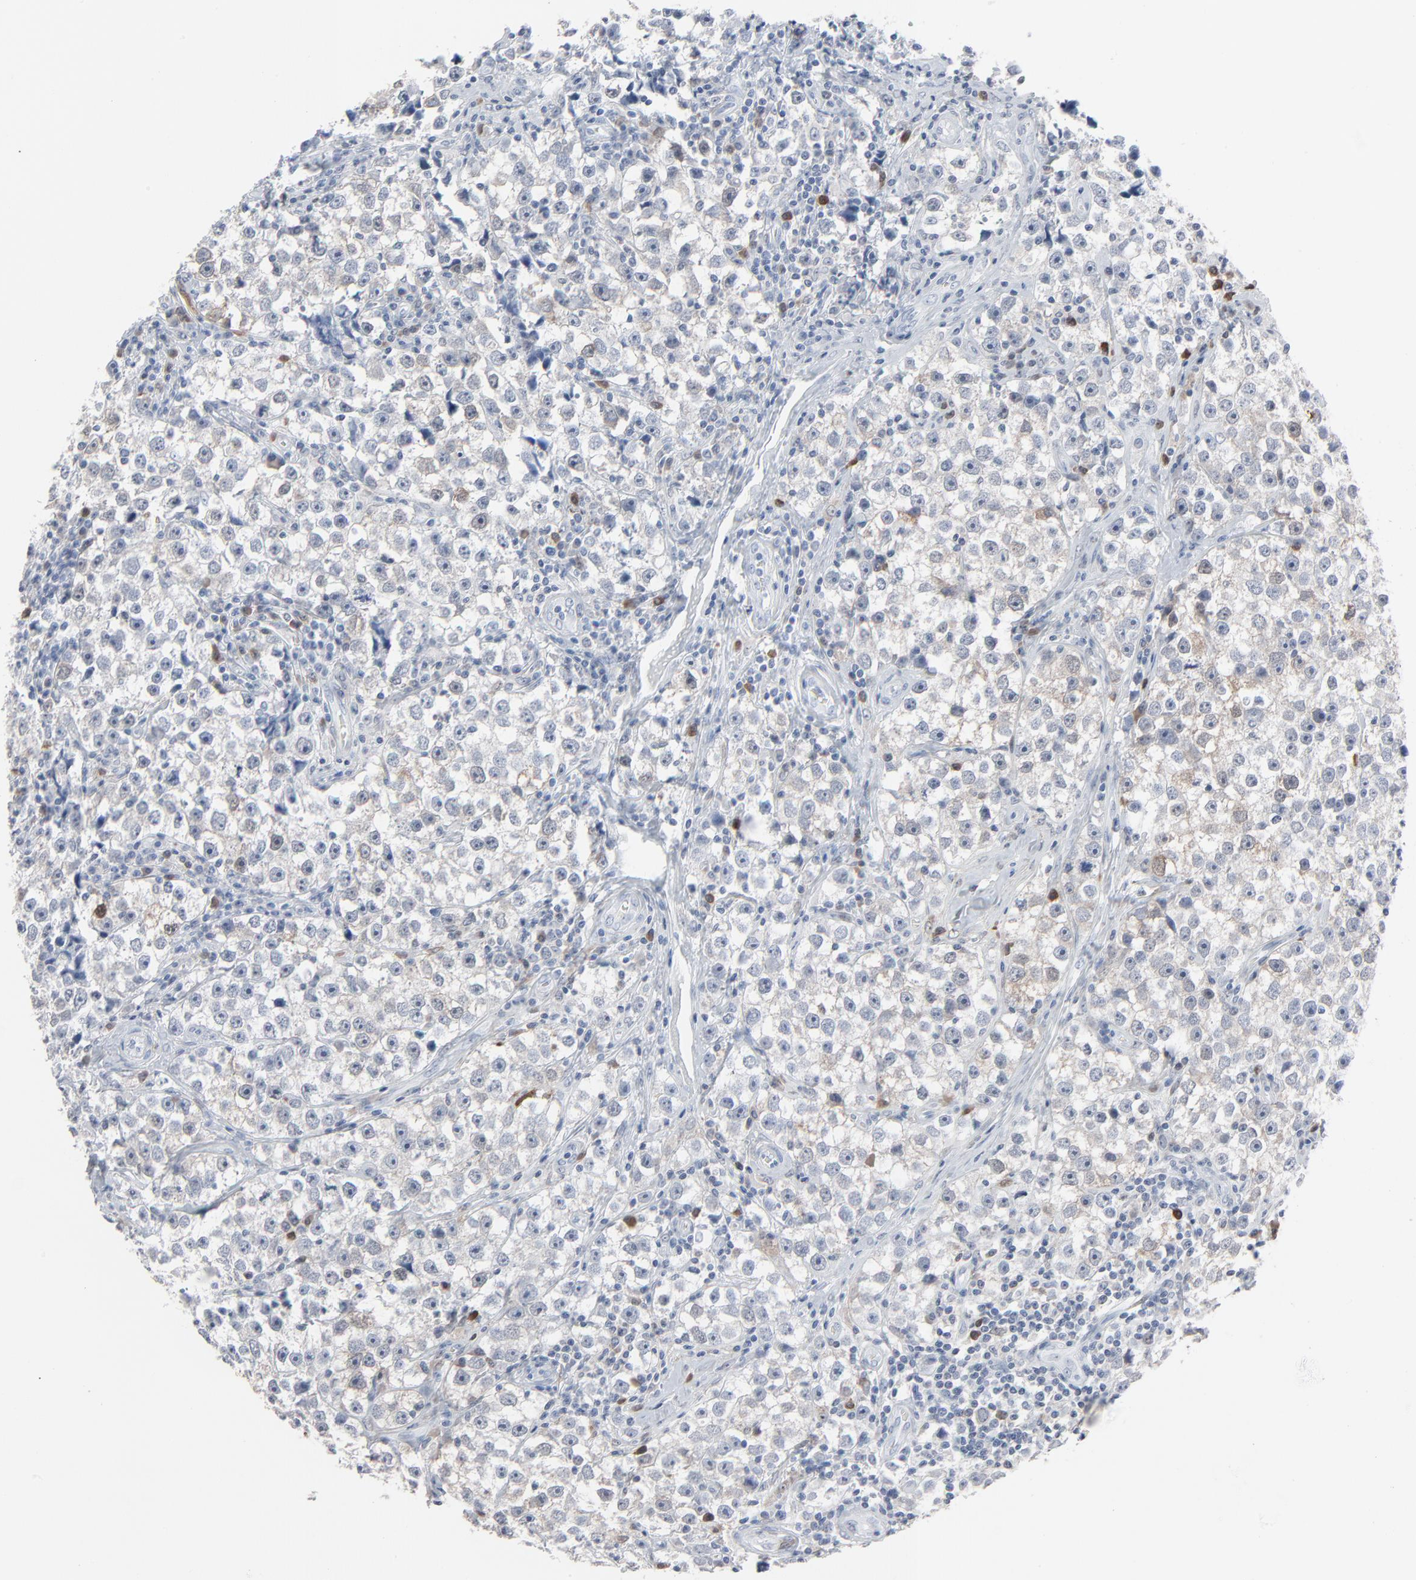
{"staining": {"intensity": "moderate", "quantity": "<25%", "location": "cytoplasmic/membranous"}, "tissue": "testis cancer", "cell_type": "Tumor cells", "image_type": "cancer", "snomed": [{"axis": "morphology", "description": "Seminoma, NOS"}, {"axis": "topography", "description": "Testis"}], "caption": "Testis cancer stained with a protein marker reveals moderate staining in tumor cells.", "gene": "PHGDH", "patient": {"sex": "male", "age": 32}}